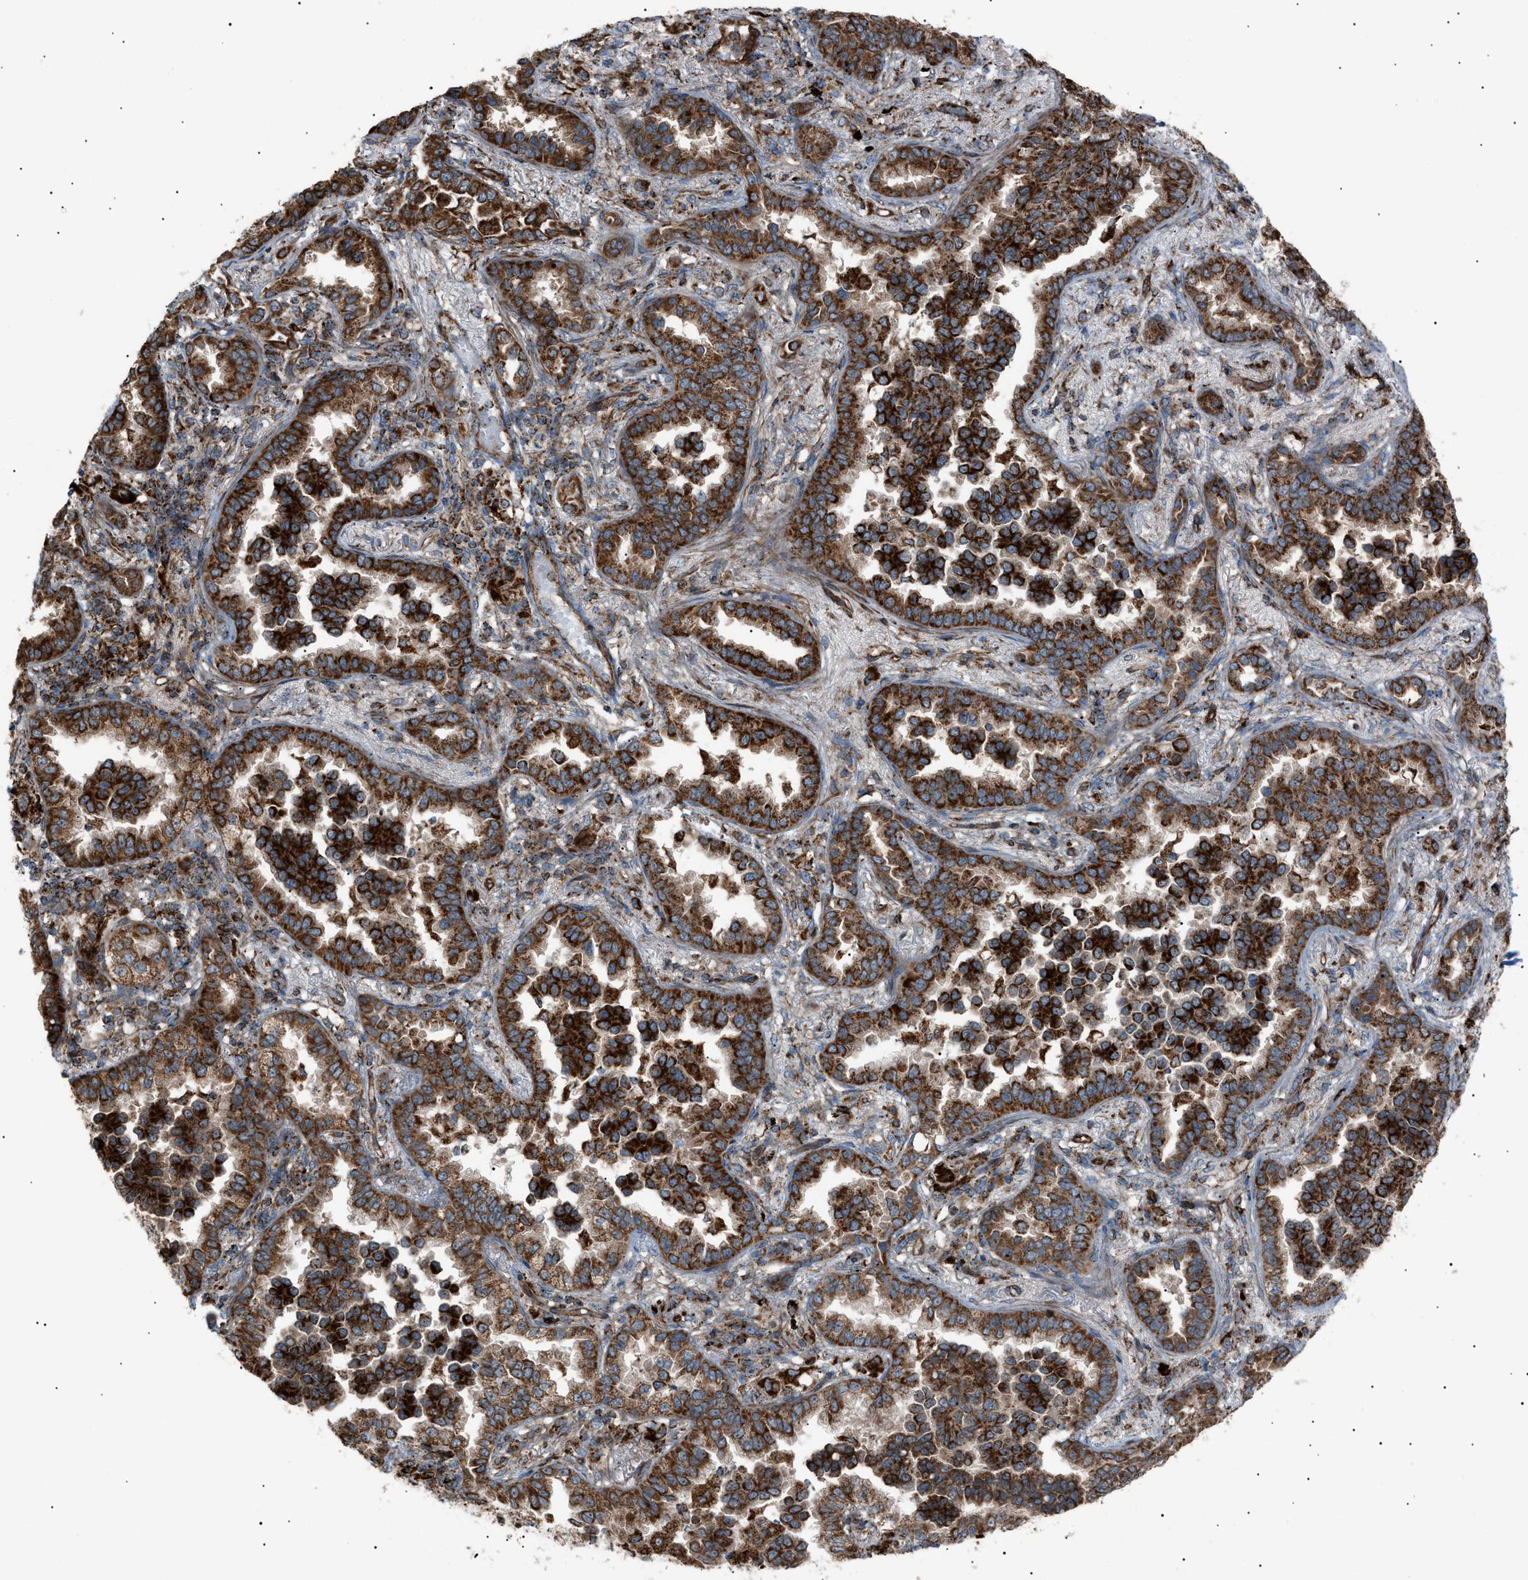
{"staining": {"intensity": "strong", "quantity": ">75%", "location": "cytoplasmic/membranous"}, "tissue": "lung cancer", "cell_type": "Tumor cells", "image_type": "cancer", "snomed": [{"axis": "morphology", "description": "Normal tissue, NOS"}, {"axis": "morphology", "description": "Adenocarcinoma, NOS"}, {"axis": "topography", "description": "Lung"}], "caption": "A micrograph of lung adenocarcinoma stained for a protein reveals strong cytoplasmic/membranous brown staining in tumor cells. The staining was performed using DAB to visualize the protein expression in brown, while the nuclei were stained in blue with hematoxylin (Magnification: 20x).", "gene": "C1GALT1C1", "patient": {"sex": "male", "age": 59}}